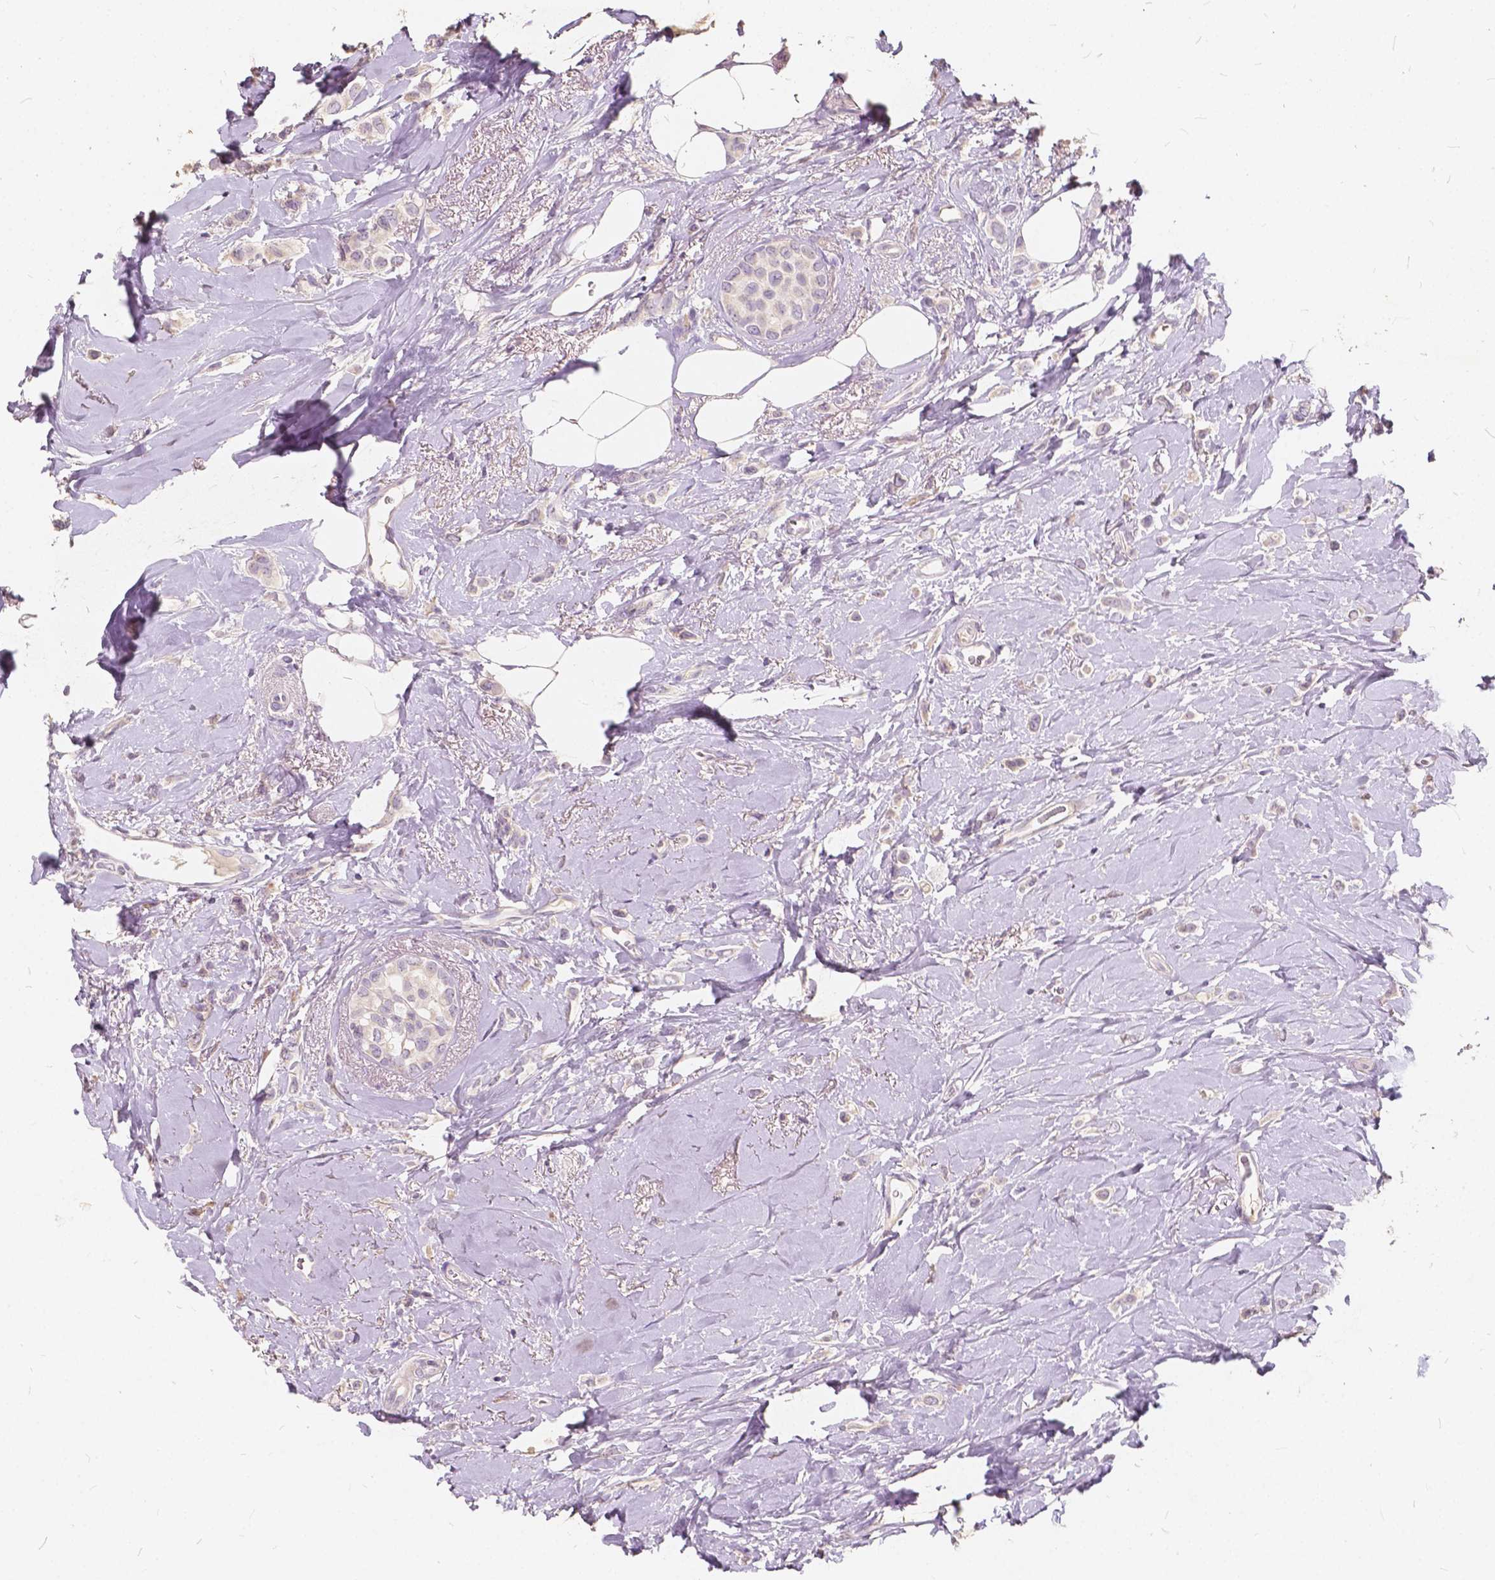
{"staining": {"intensity": "negative", "quantity": "none", "location": "none"}, "tissue": "breast cancer", "cell_type": "Tumor cells", "image_type": "cancer", "snomed": [{"axis": "morphology", "description": "Lobular carcinoma"}, {"axis": "topography", "description": "Breast"}], "caption": "Tumor cells show no significant expression in breast lobular carcinoma.", "gene": "SLC7A8", "patient": {"sex": "female", "age": 66}}